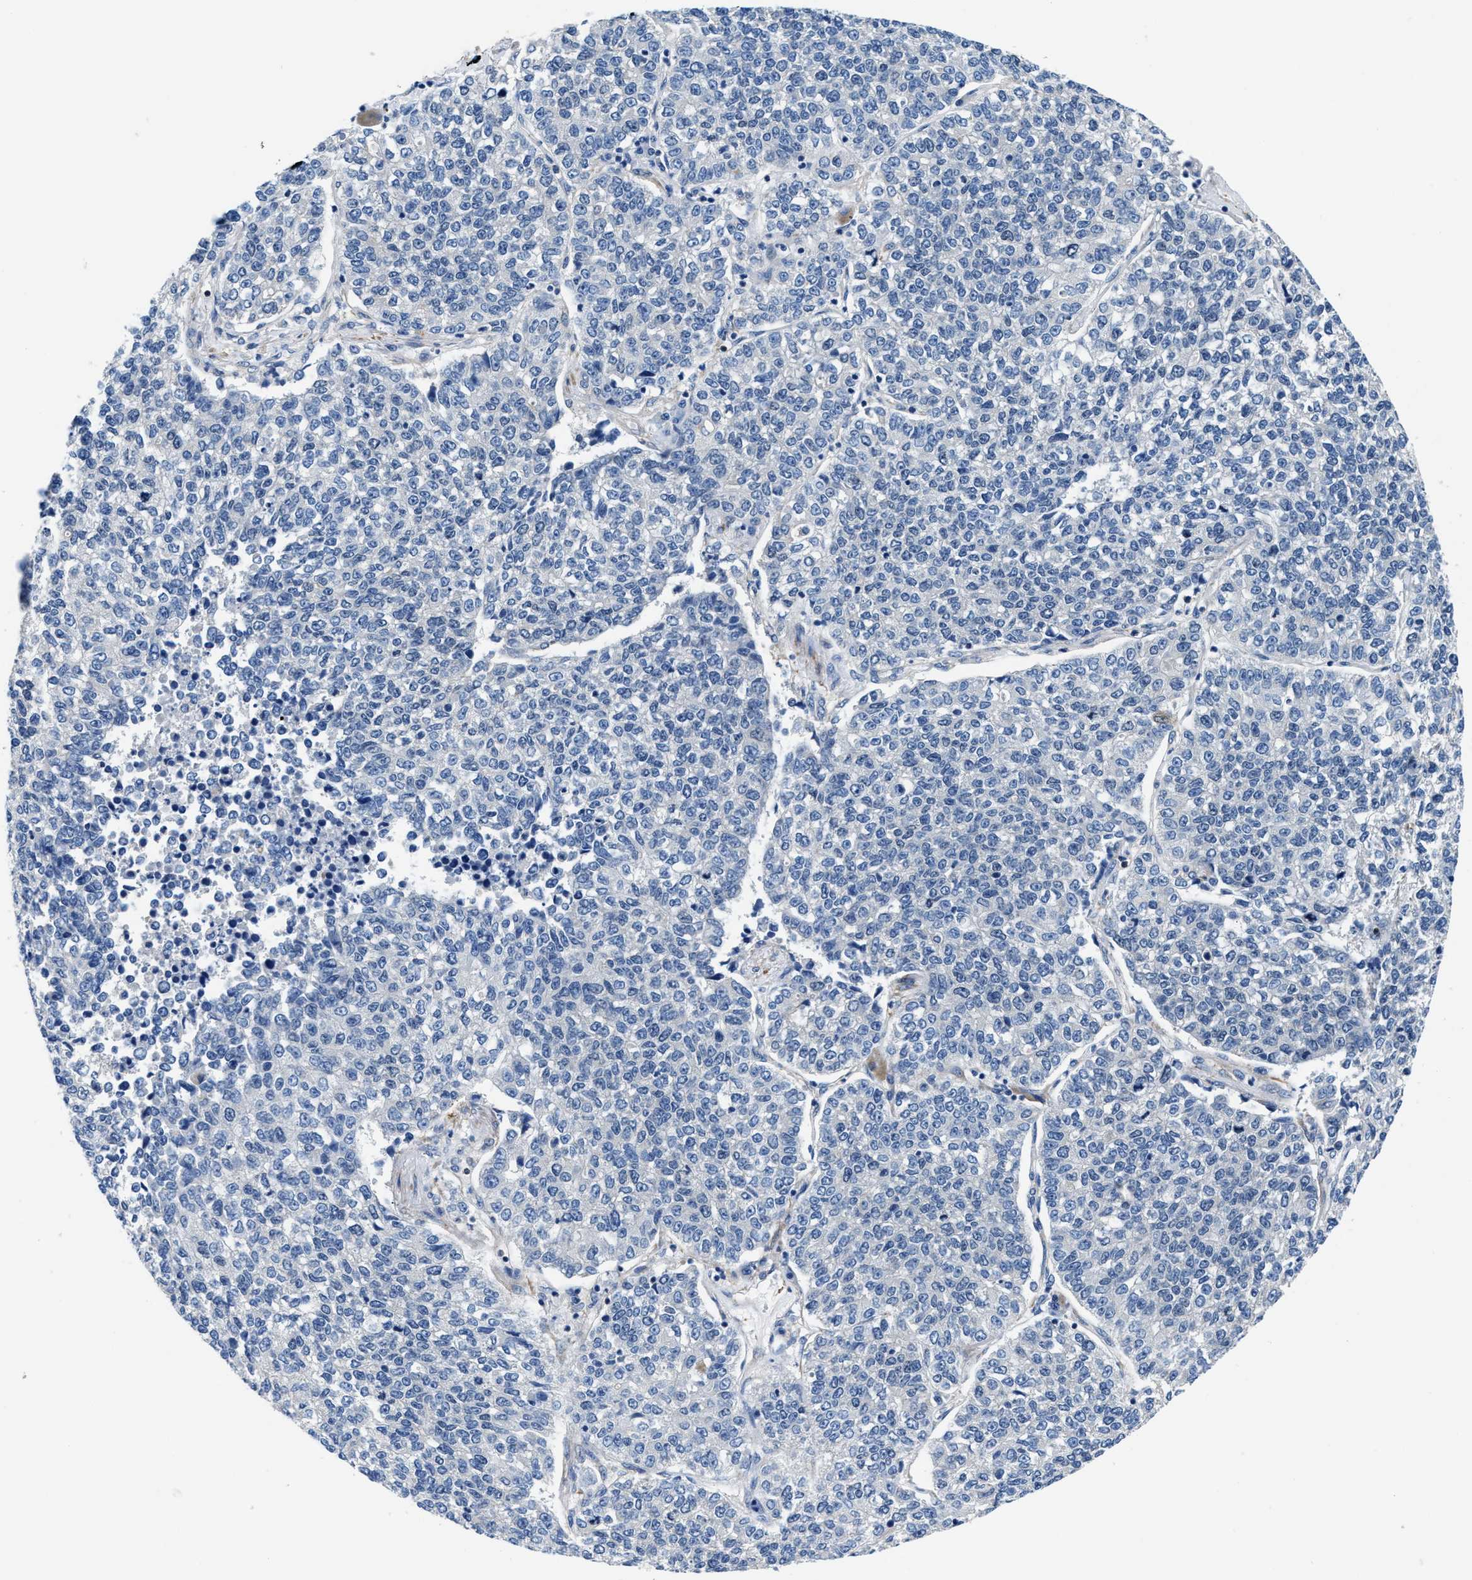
{"staining": {"intensity": "negative", "quantity": "none", "location": "none"}, "tissue": "lung cancer", "cell_type": "Tumor cells", "image_type": "cancer", "snomed": [{"axis": "morphology", "description": "Adenocarcinoma, NOS"}, {"axis": "topography", "description": "Lung"}], "caption": "The IHC photomicrograph has no significant expression in tumor cells of adenocarcinoma (lung) tissue.", "gene": "PARG", "patient": {"sex": "male", "age": 49}}